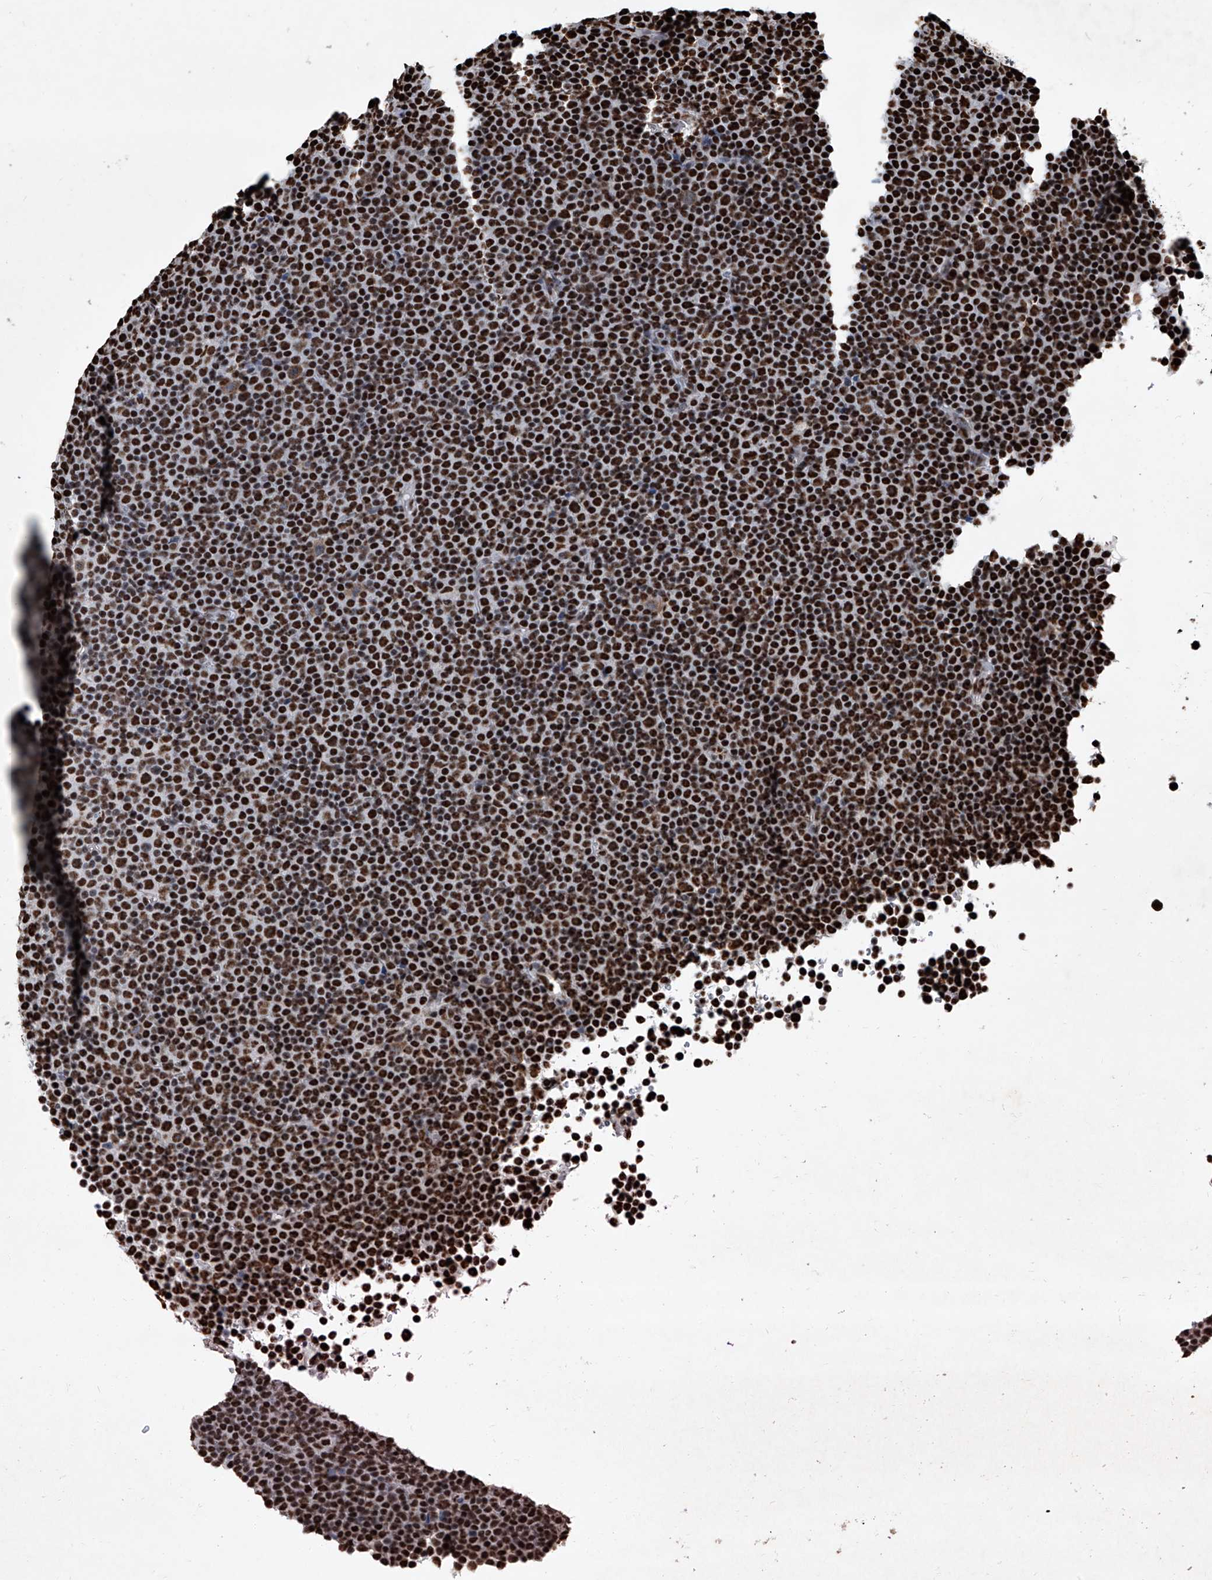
{"staining": {"intensity": "strong", "quantity": ">75%", "location": "nuclear"}, "tissue": "lymphoma", "cell_type": "Tumor cells", "image_type": "cancer", "snomed": [{"axis": "morphology", "description": "Malignant lymphoma, non-Hodgkin's type, Low grade"}, {"axis": "topography", "description": "Lymph node"}], "caption": "Malignant lymphoma, non-Hodgkin's type (low-grade) stained for a protein (brown) demonstrates strong nuclear positive expression in approximately >75% of tumor cells.", "gene": "DDX39B", "patient": {"sex": "female", "age": 67}}